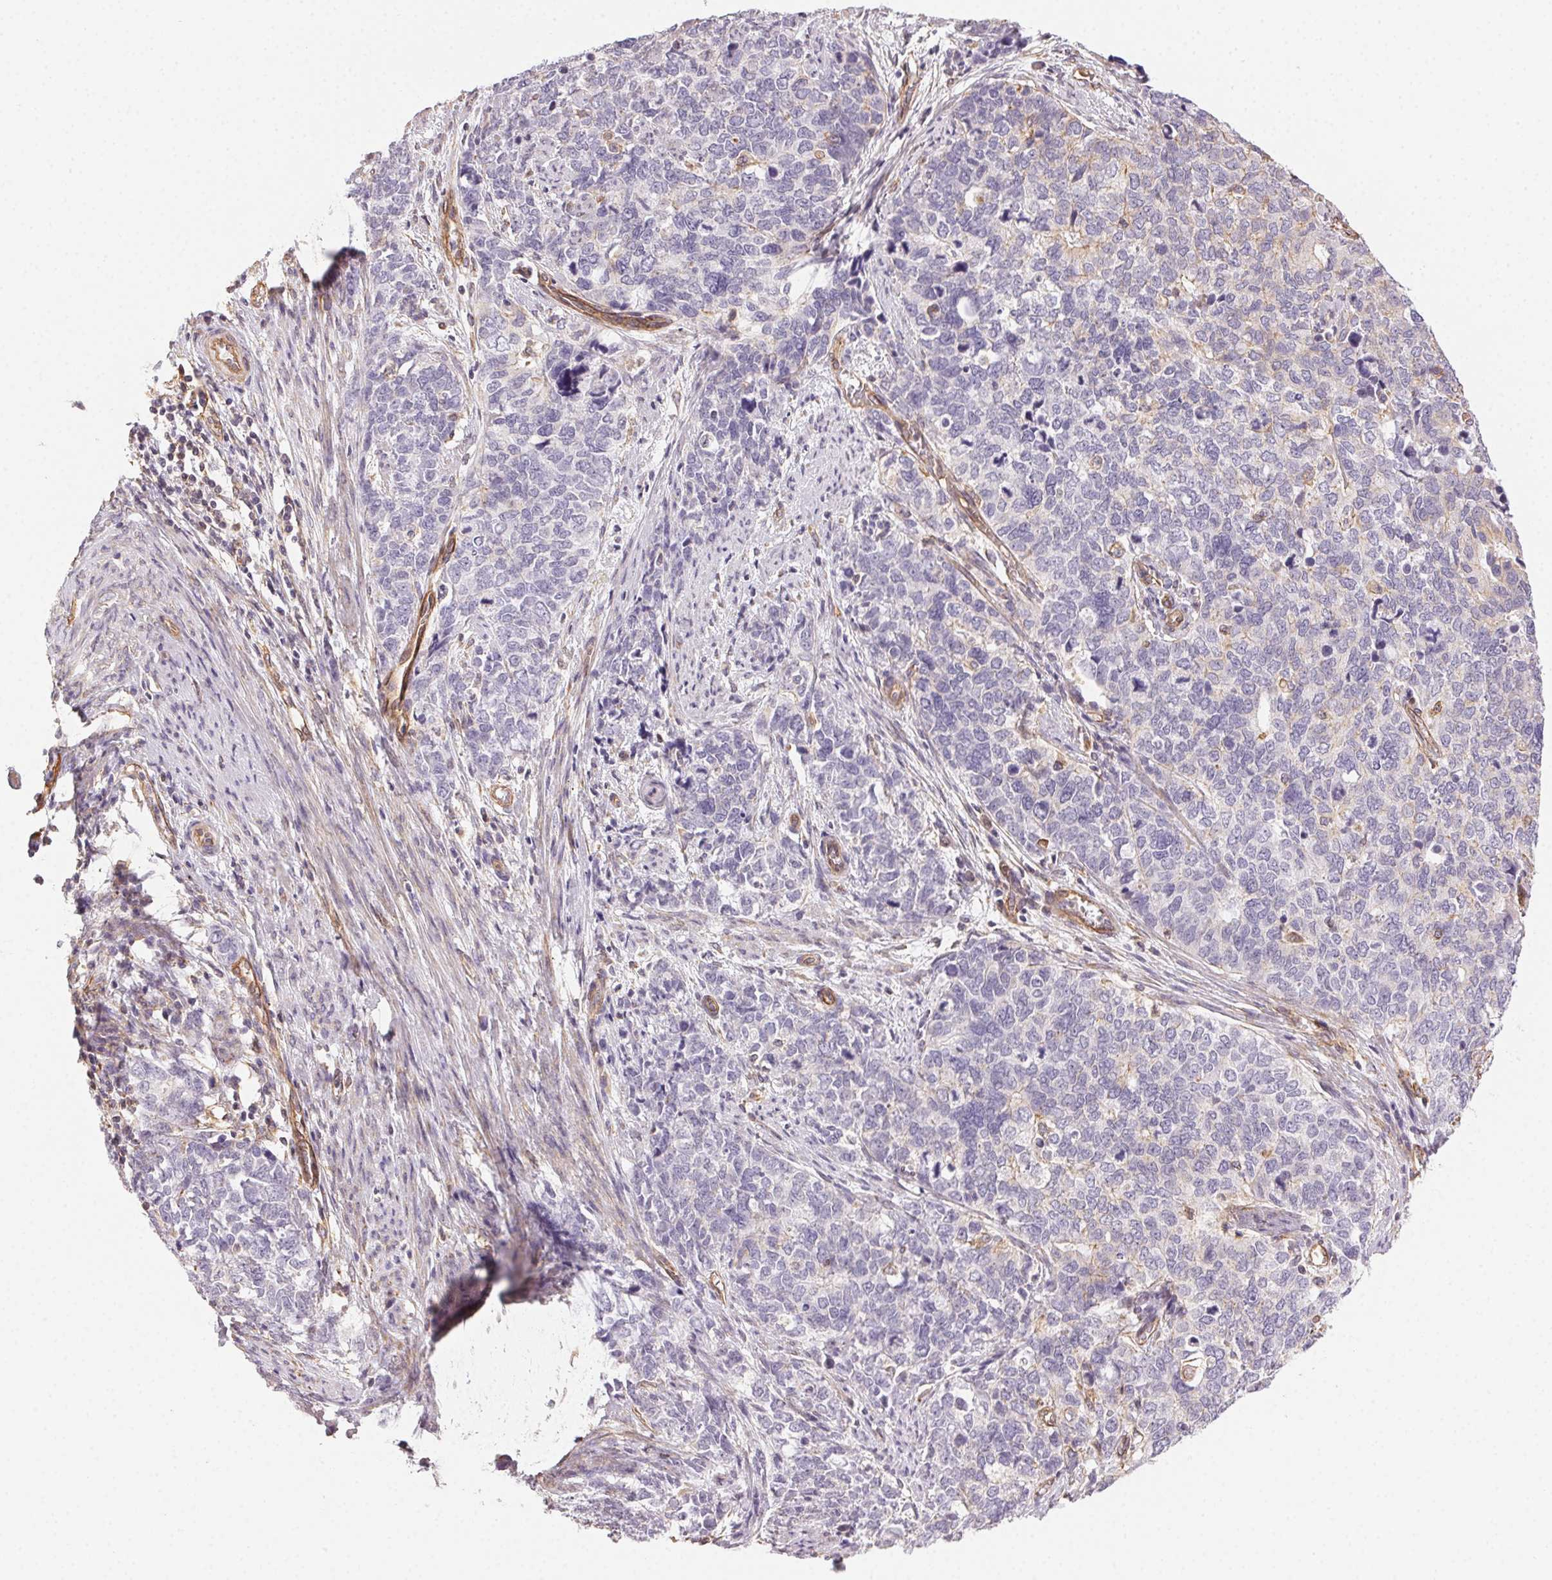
{"staining": {"intensity": "negative", "quantity": "none", "location": "none"}, "tissue": "cervical cancer", "cell_type": "Tumor cells", "image_type": "cancer", "snomed": [{"axis": "morphology", "description": "Squamous cell carcinoma, NOS"}, {"axis": "topography", "description": "Cervix"}], "caption": "DAB (3,3'-diaminobenzidine) immunohistochemical staining of human cervical squamous cell carcinoma shows no significant positivity in tumor cells.", "gene": "PLA2G4F", "patient": {"sex": "female", "age": 63}}